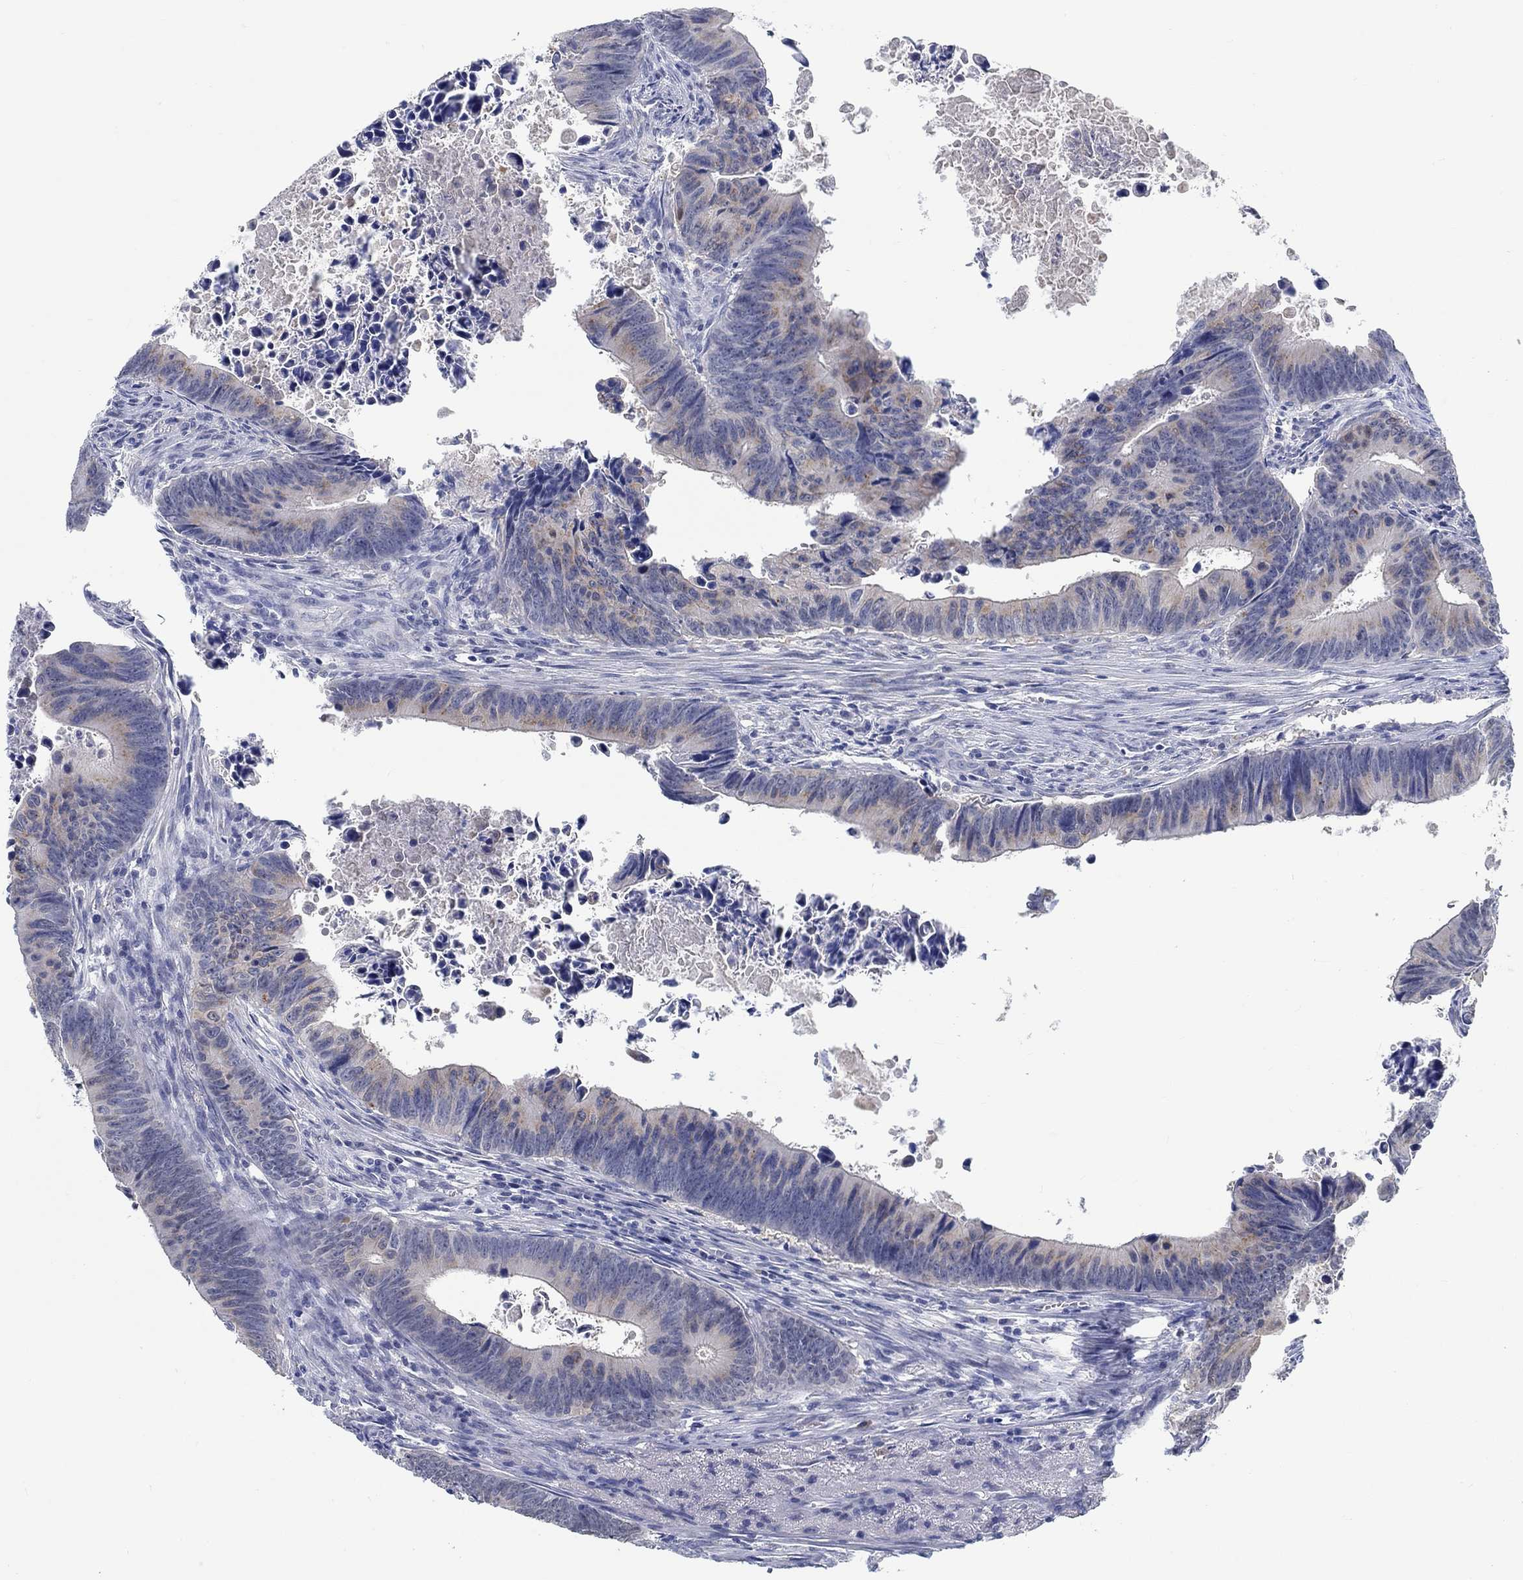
{"staining": {"intensity": "weak", "quantity": "25%-75%", "location": "cytoplasmic/membranous"}, "tissue": "colorectal cancer", "cell_type": "Tumor cells", "image_type": "cancer", "snomed": [{"axis": "morphology", "description": "Adenocarcinoma, NOS"}, {"axis": "topography", "description": "Colon"}], "caption": "Protein analysis of colorectal cancer tissue shows weak cytoplasmic/membranous expression in approximately 25%-75% of tumor cells.", "gene": "TEKT4", "patient": {"sex": "female", "age": 87}}